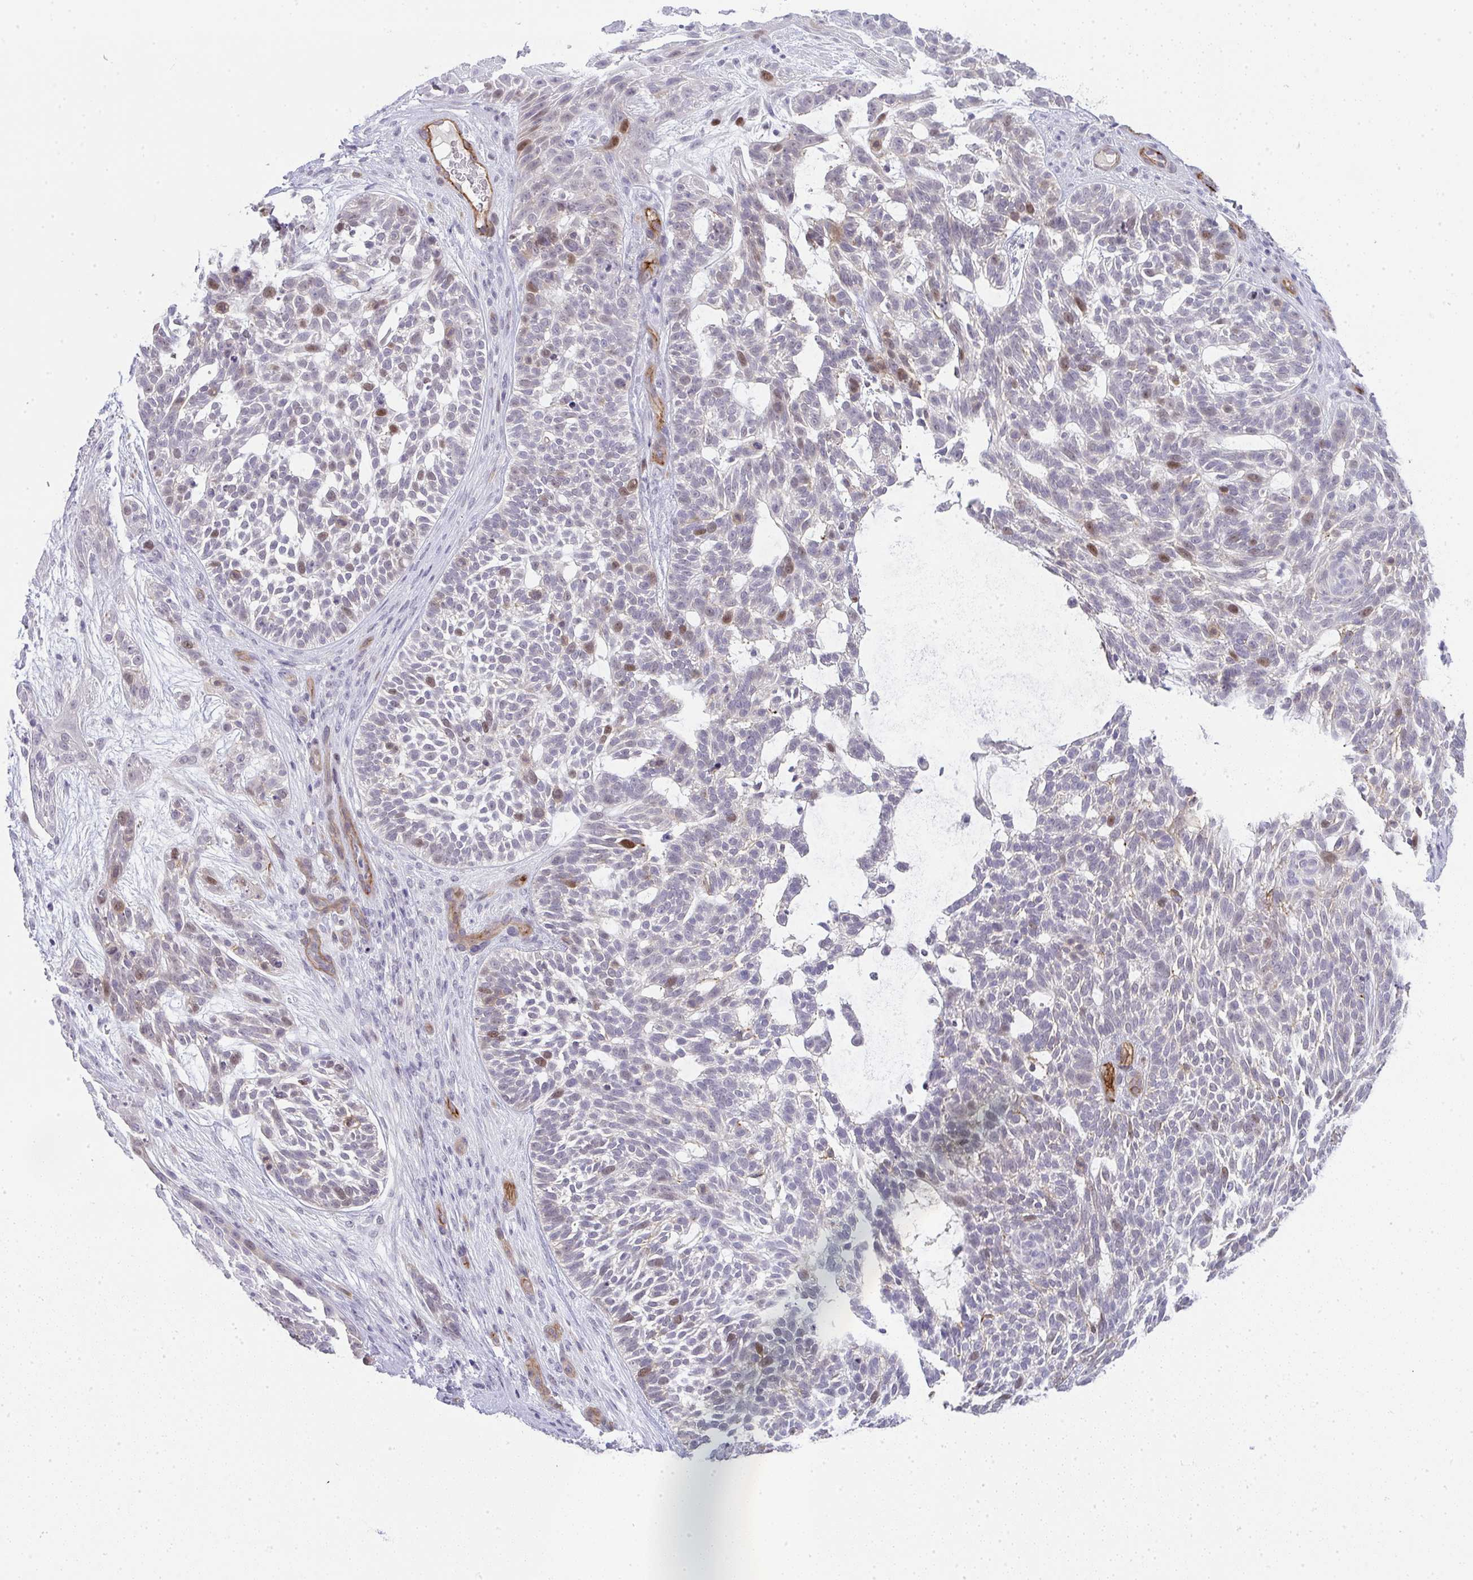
{"staining": {"intensity": "moderate", "quantity": "<25%", "location": "nuclear"}, "tissue": "skin cancer", "cell_type": "Tumor cells", "image_type": "cancer", "snomed": [{"axis": "morphology", "description": "Basal cell carcinoma"}, {"axis": "topography", "description": "Skin"}, {"axis": "topography", "description": "Skin, foot"}], "caption": "Immunohistochemistry (IHC) histopathology image of skin cancer (basal cell carcinoma) stained for a protein (brown), which reveals low levels of moderate nuclear staining in about <25% of tumor cells.", "gene": "UBE2S", "patient": {"sex": "female", "age": 77}}